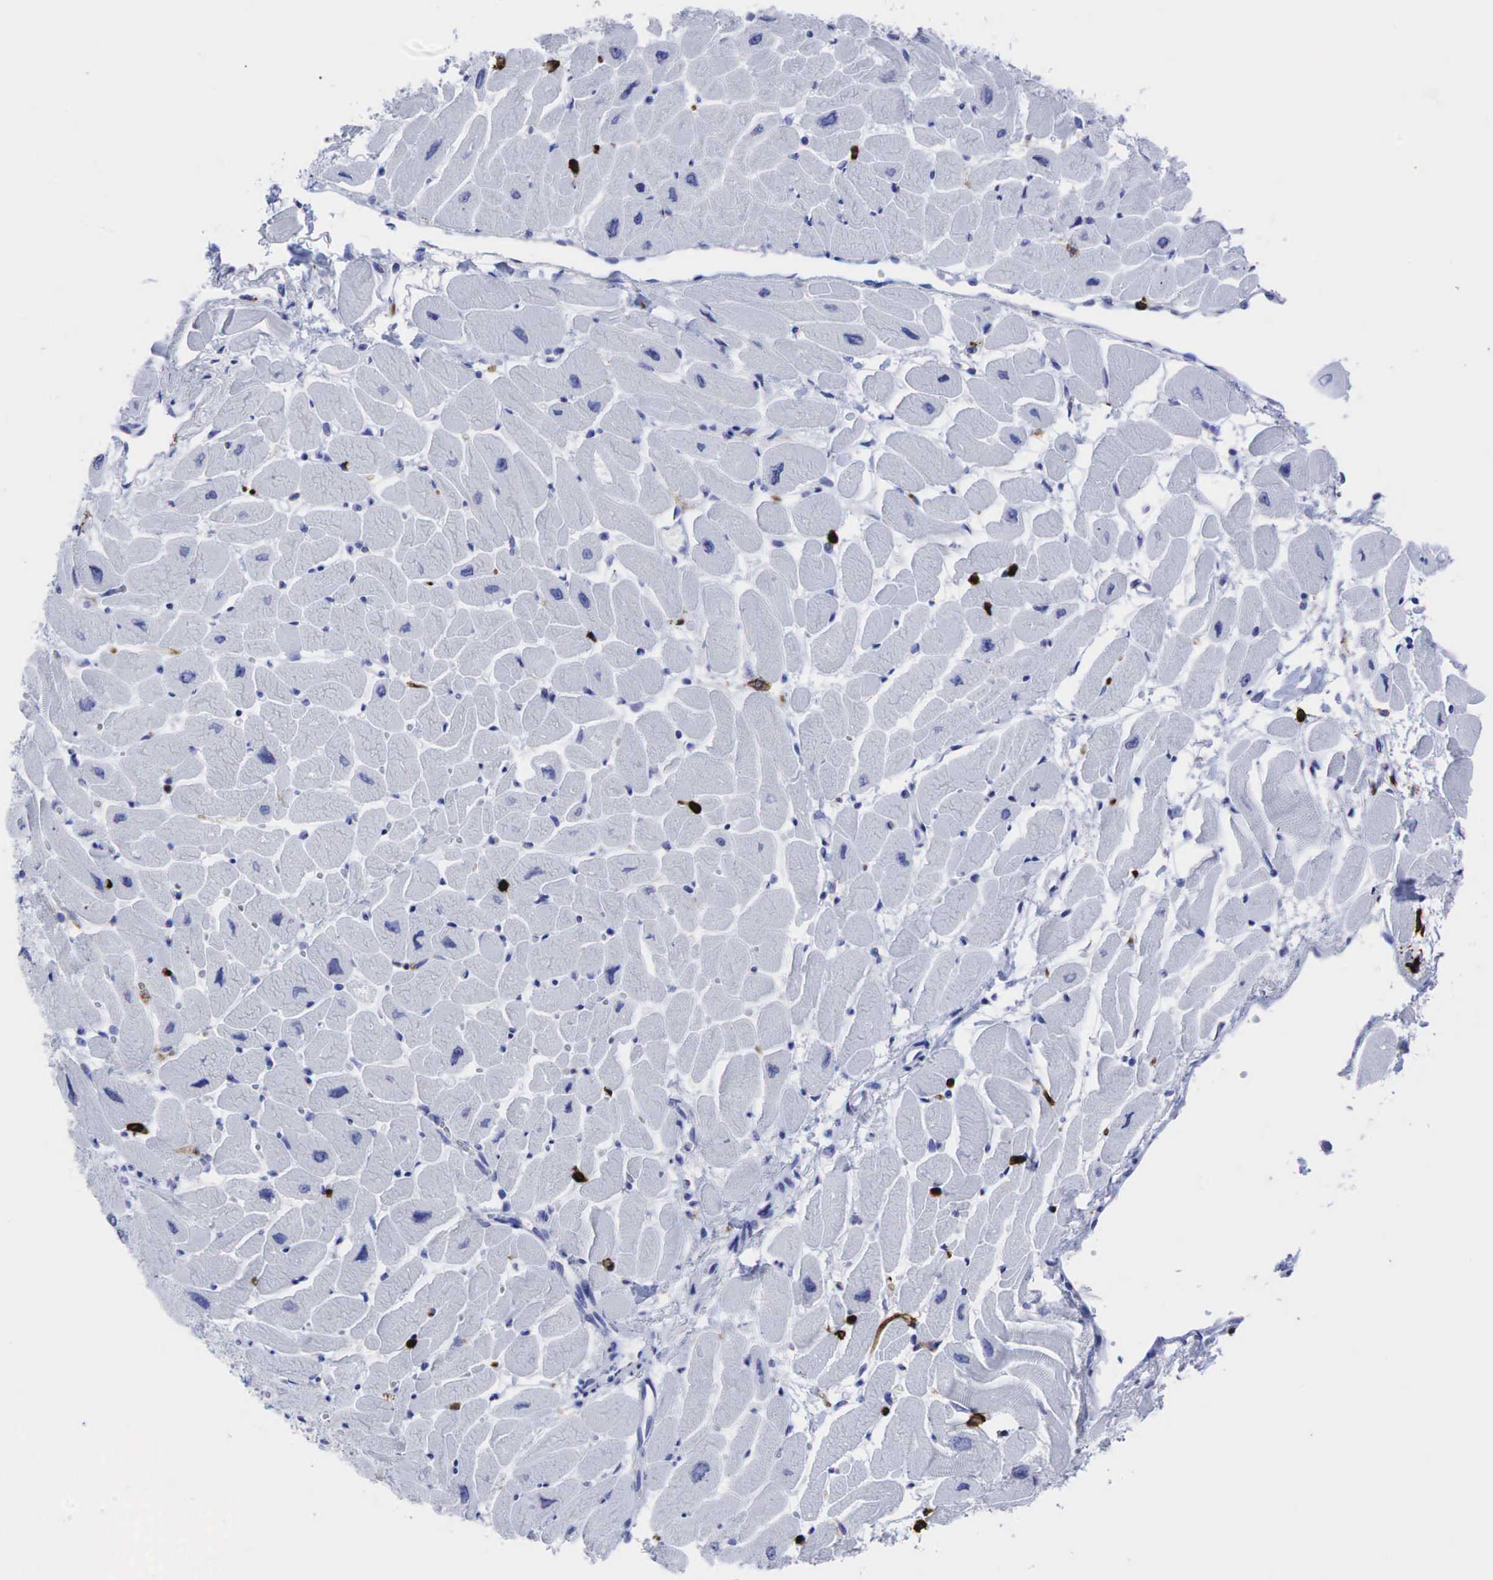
{"staining": {"intensity": "negative", "quantity": "none", "location": "none"}, "tissue": "heart muscle", "cell_type": "Cardiomyocytes", "image_type": "normal", "snomed": [{"axis": "morphology", "description": "Normal tissue, NOS"}, {"axis": "topography", "description": "Heart"}], "caption": "DAB immunohistochemical staining of unremarkable heart muscle reveals no significant staining in cardiomyocytes.", "gene": "PTPRC", "patient": {"sex": "female", "age": 54}}